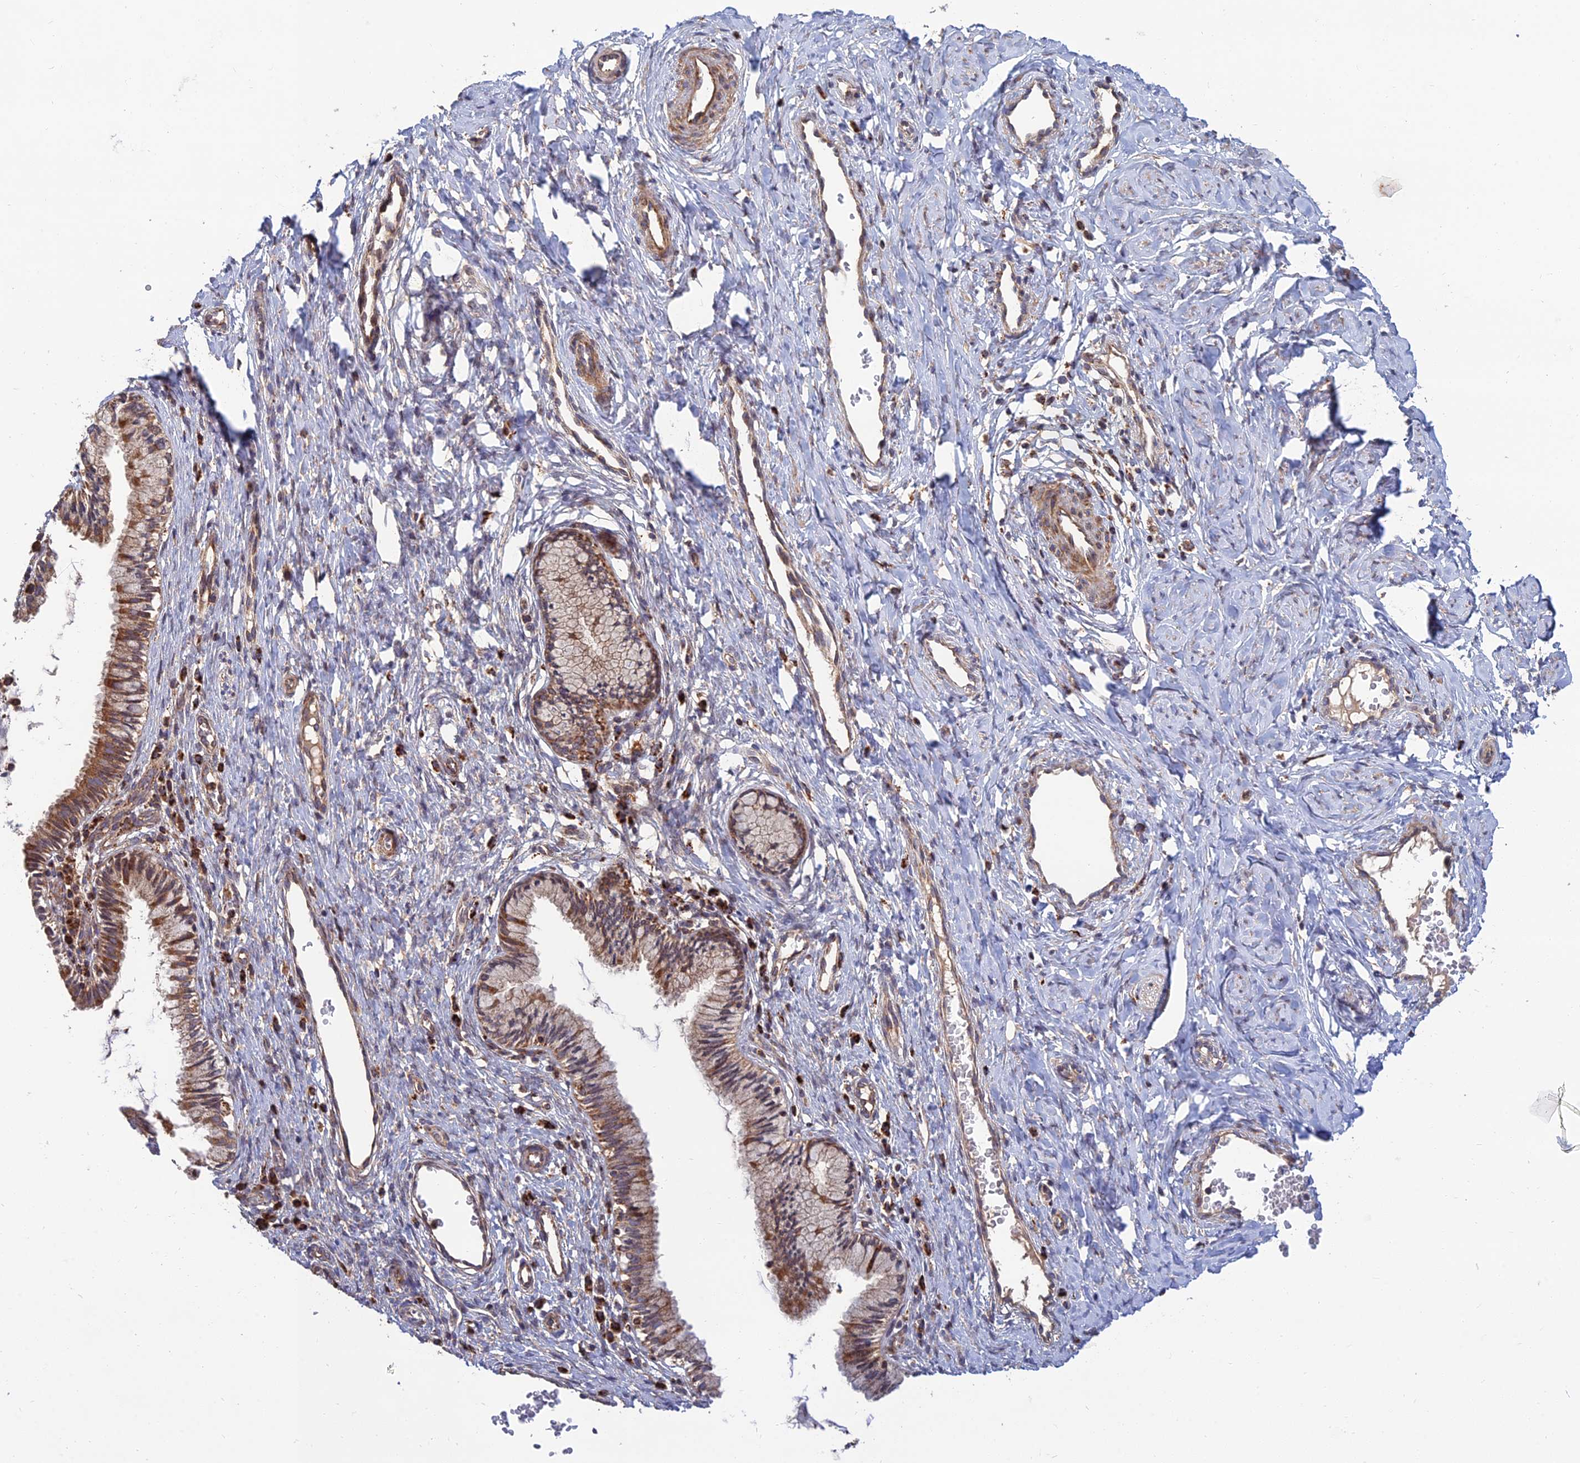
{"staining": {"intensity": "moderate", "quantity": ">75%", "location": "cytoplasmic/membranous"}, "tissue": "cervix", "cell_type": "Glandular cells", "image_type": "normal", "snomed": [{"axis": "morphology", "description": "Normal tissue, NOS"}, {"axis": "topography", "description": "Cervix"}], "caption": "Protein staining of normal cervix reveals moderate cytoplasmic/membranous staining in approximately >75% of glandular cells.", "gene": "RIC8B", "patient": {"sex": "female", "age": 27}}